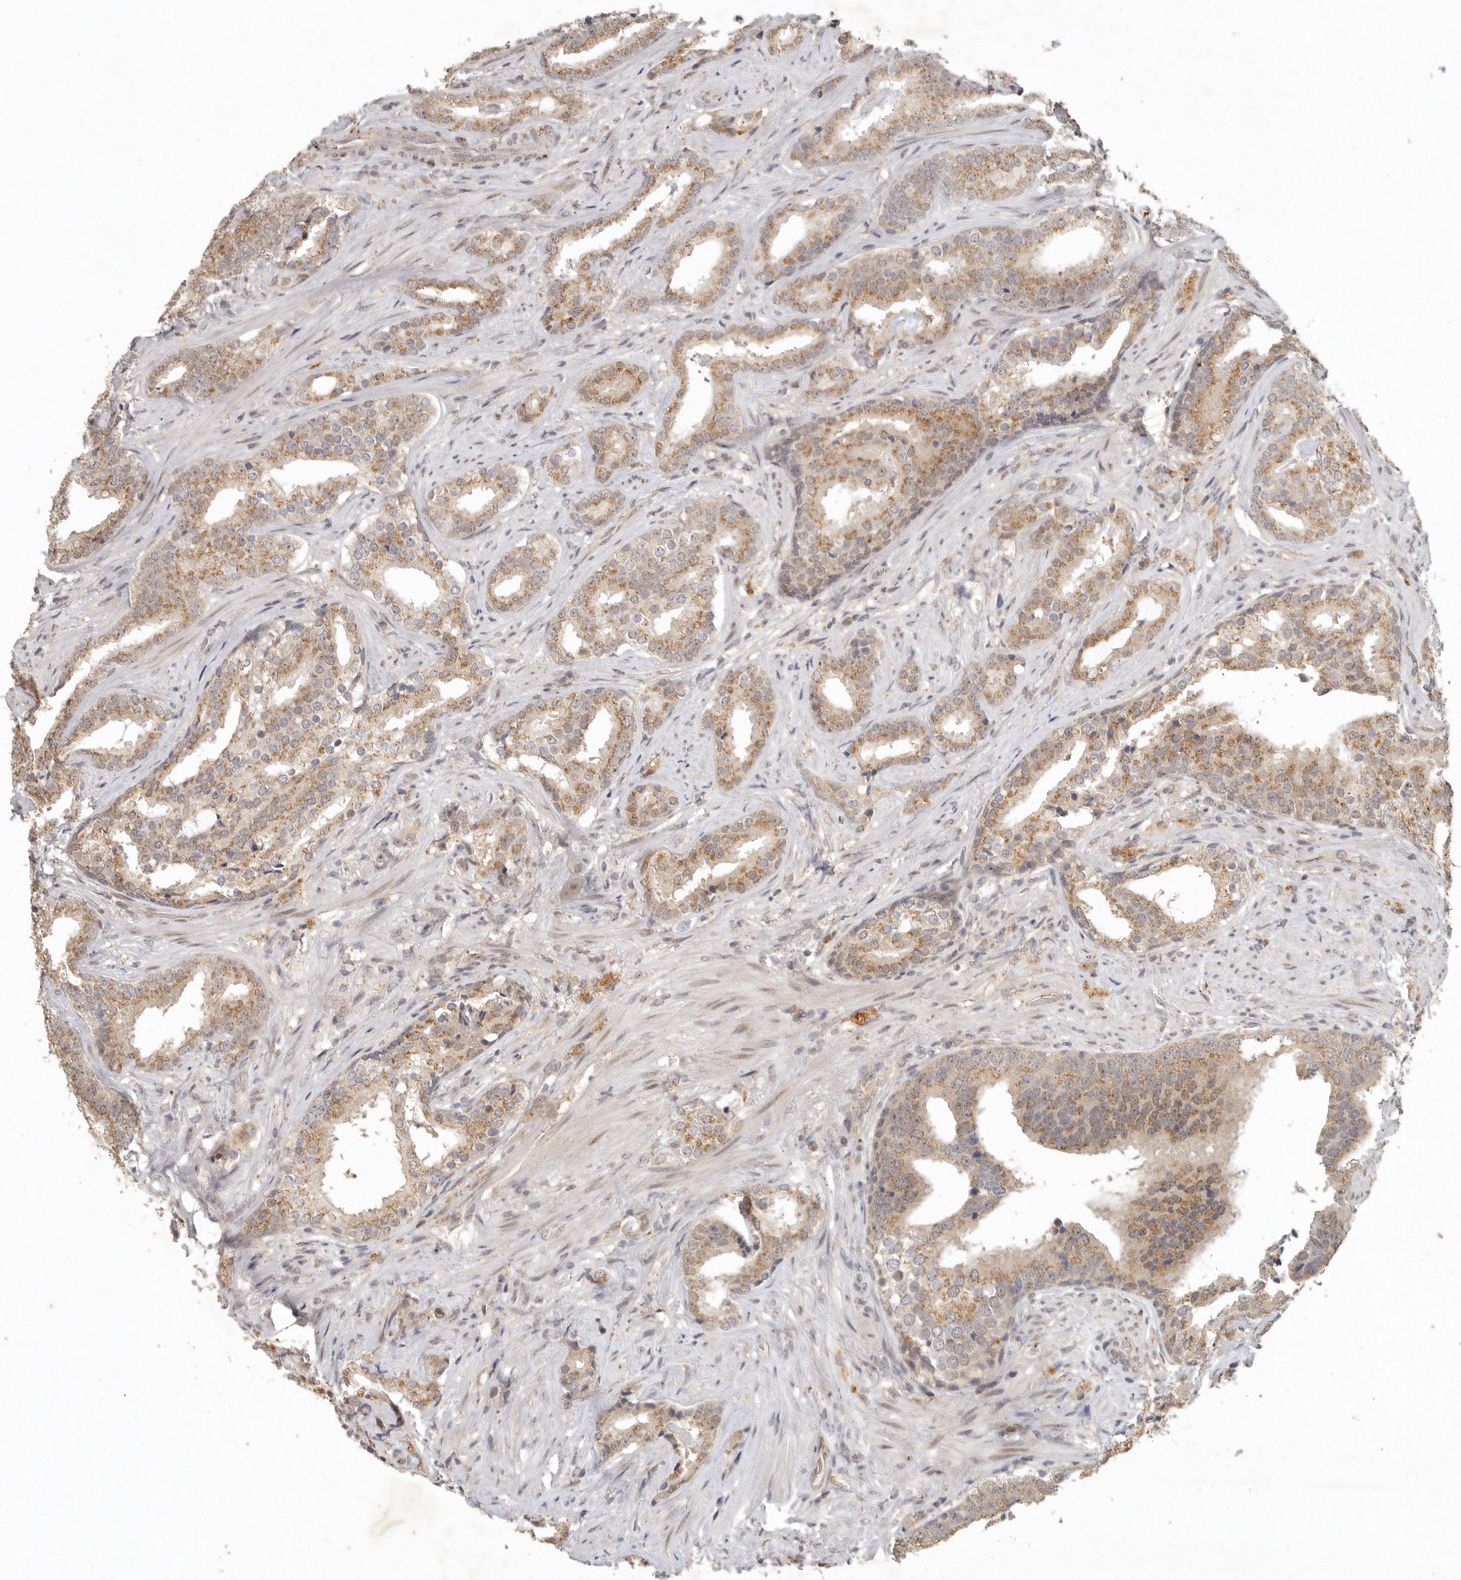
{"staining": {"intensity": "moderate", "quantity": ">75%", "location": "cytoplasmic/membranous"}, "tissue": "prostate cancer", "cell_type": "Tumor cells", "image_type": "cancer", "snomed": [{"axis": "morphology", "description": "Adenocarcinoma, Low grade"}, {"axis": "topography", "description": "Prostate"}], "caption": "This is an image of immunohistochemistry staining of prostate adenocarcinoma (low-grade), which shows moderate expression in the cytoplasmic/membranous of tumor cells.", "gene": "LRRC75A", "patient": {"sex": "male", "age": 67}}